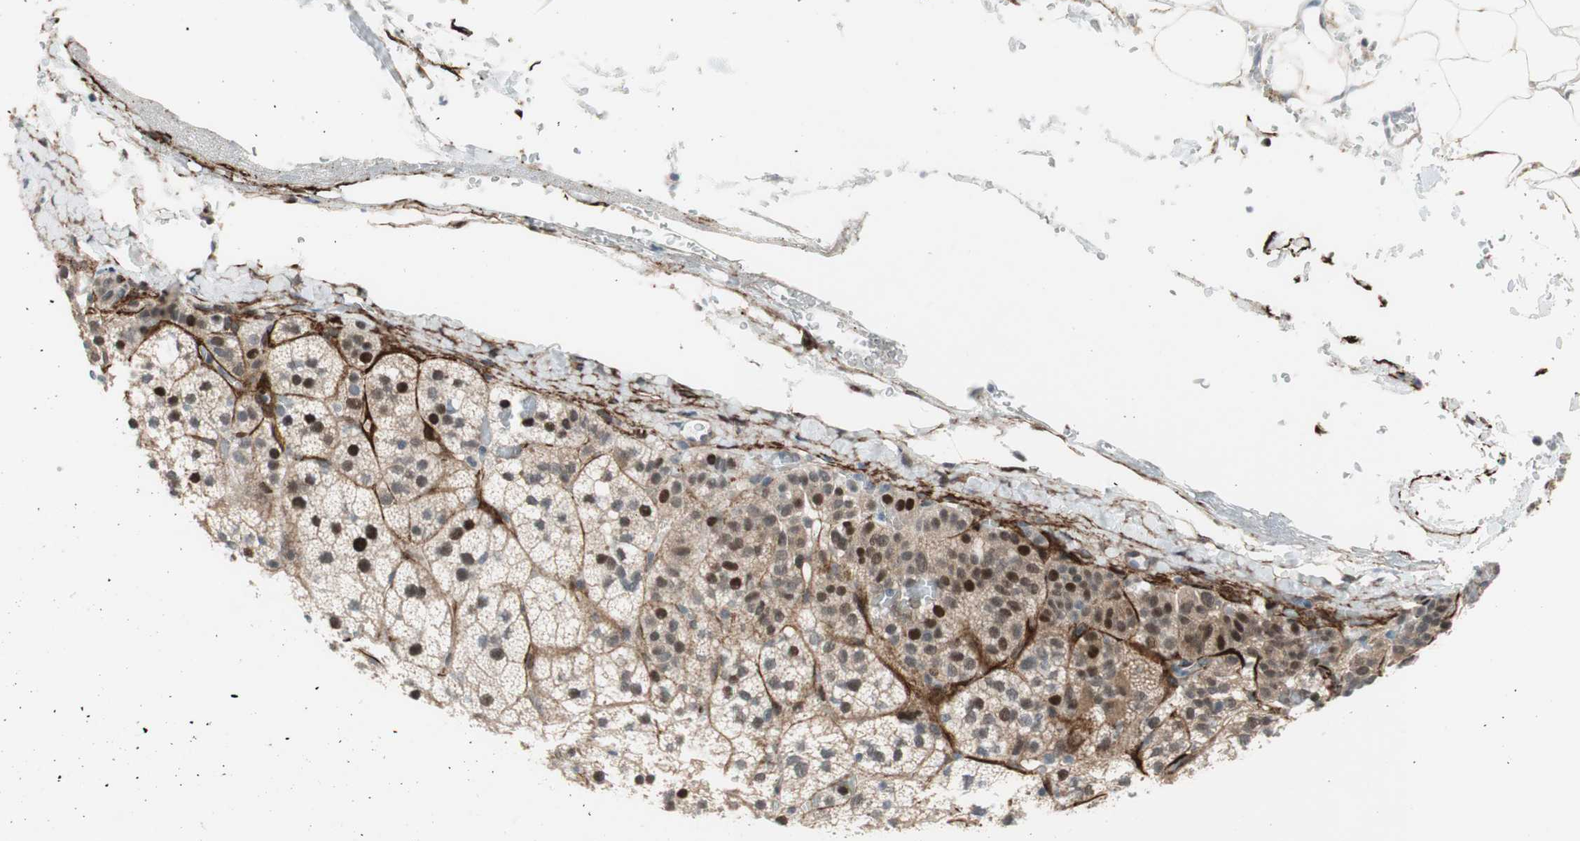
{"staining": {"intensity": "strong", "quantity": ">75%", "location": "nuclear"}, "tissue": "adrenal gland", "cell_type": "Glandular cells", "image_type": "normal", "snomed": [{"axis": "morphology", "description": "Normal tissue, NOS"}, {"axis": "topography", "description": "Adrenal gland"}], "caption": "An immunohistochemistry (IHC) photomicrograph of normal tissue is shown. Protein staining in brown highlights strong nuclear positivity in adrenal gland within glandular cells.", "gene": "FBXO44", "patient": {"sex": "male", "age": 35}}